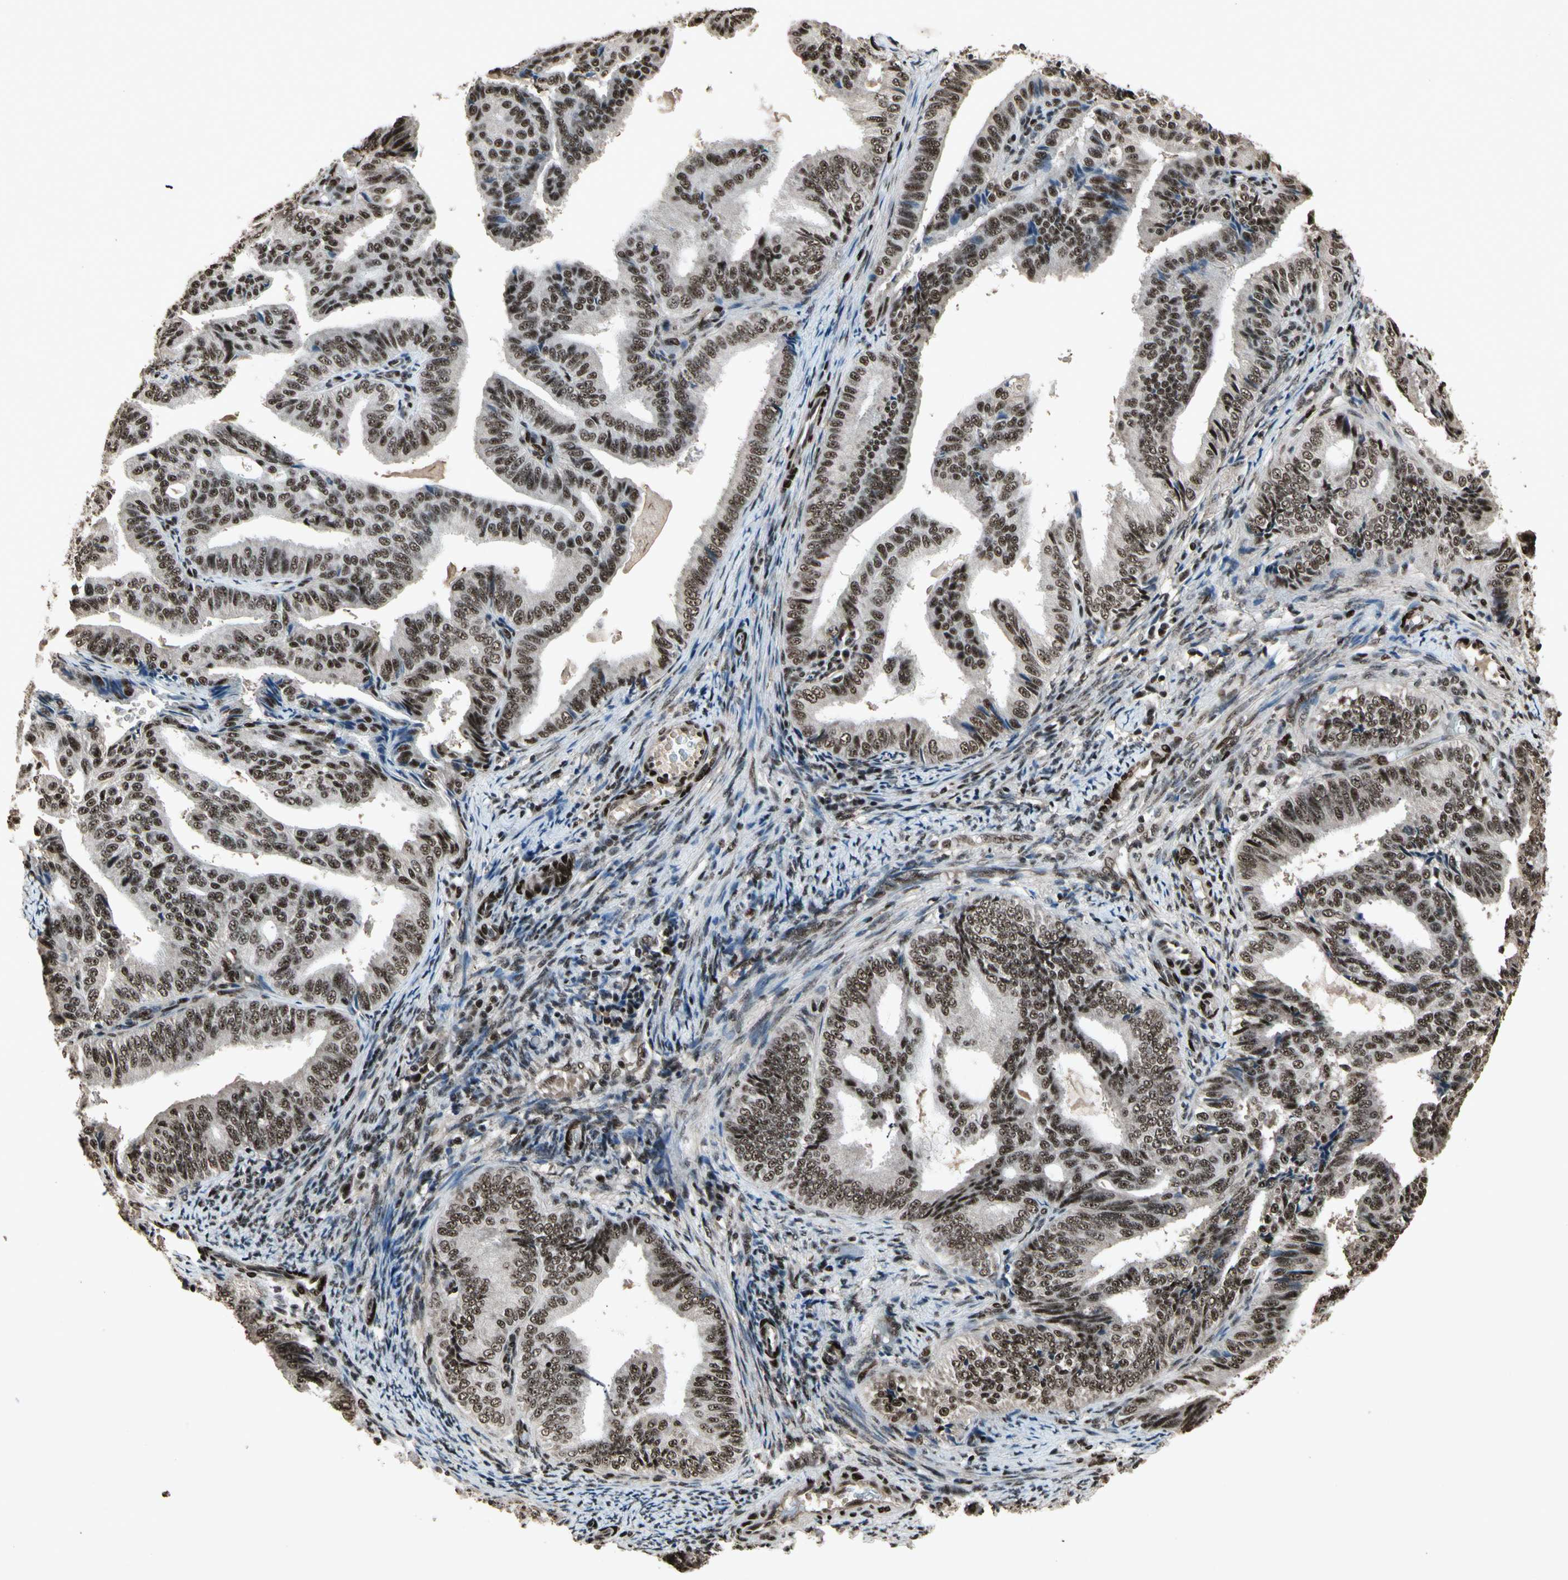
{"staining": {"intensity": "strong", "quantity": ">75%", "location": "nuclear"}, "tissue": "endometrial cancer", "cell_type": "Tumor cells", "image_type": "cancer", "snomed": [{"axis": "morphology", "description": "Adenocarcinoma, NOS"}, {"axis": "topography", "description": "Endometrium"}], "caption": "A brown stain shows strong nuclear staining of a protein in human endometrial adenocarcinoma tumor cells.", "gene": "TBX2", "patient": {"sex": "female", "age": 58}}